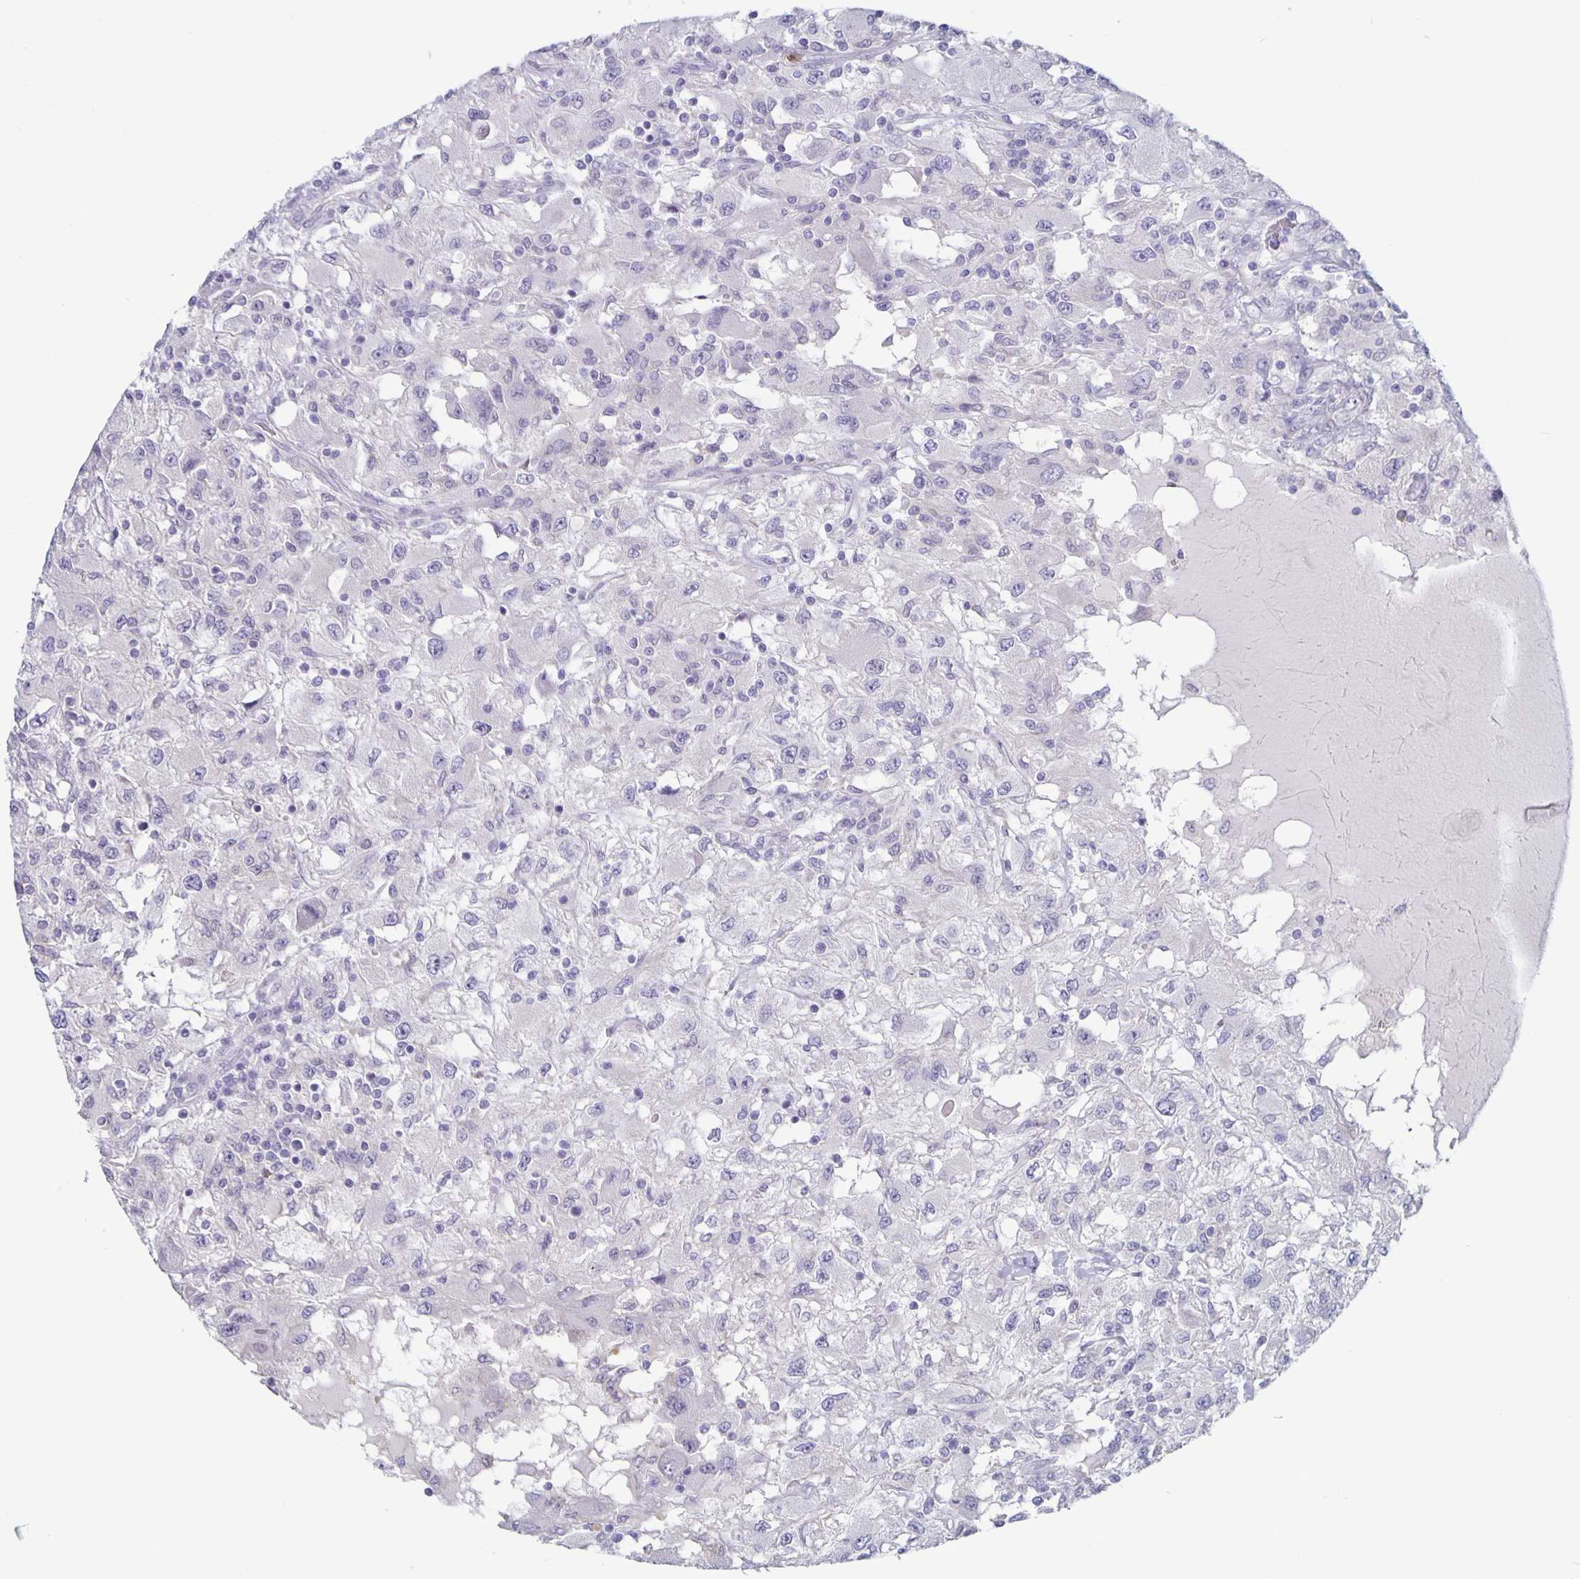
{"staining": {"intensity": "negative", "quantity": "none", "location": "none"}, "tissue": "renal cancer", "cell_type": "Tumor cells", "image_type": "cancer", "snomed": [{"axis": "morphology", "description": "Adenocarcinoma, NOS"}, {"axis": "topography", "description": "Kidney"}], "caption": "This is an IHC photomicrograph of renal cancer. There is no staining in tumor cells.", "gene": "PLCB3", "patient": {"sex": "female", "age": 67}}